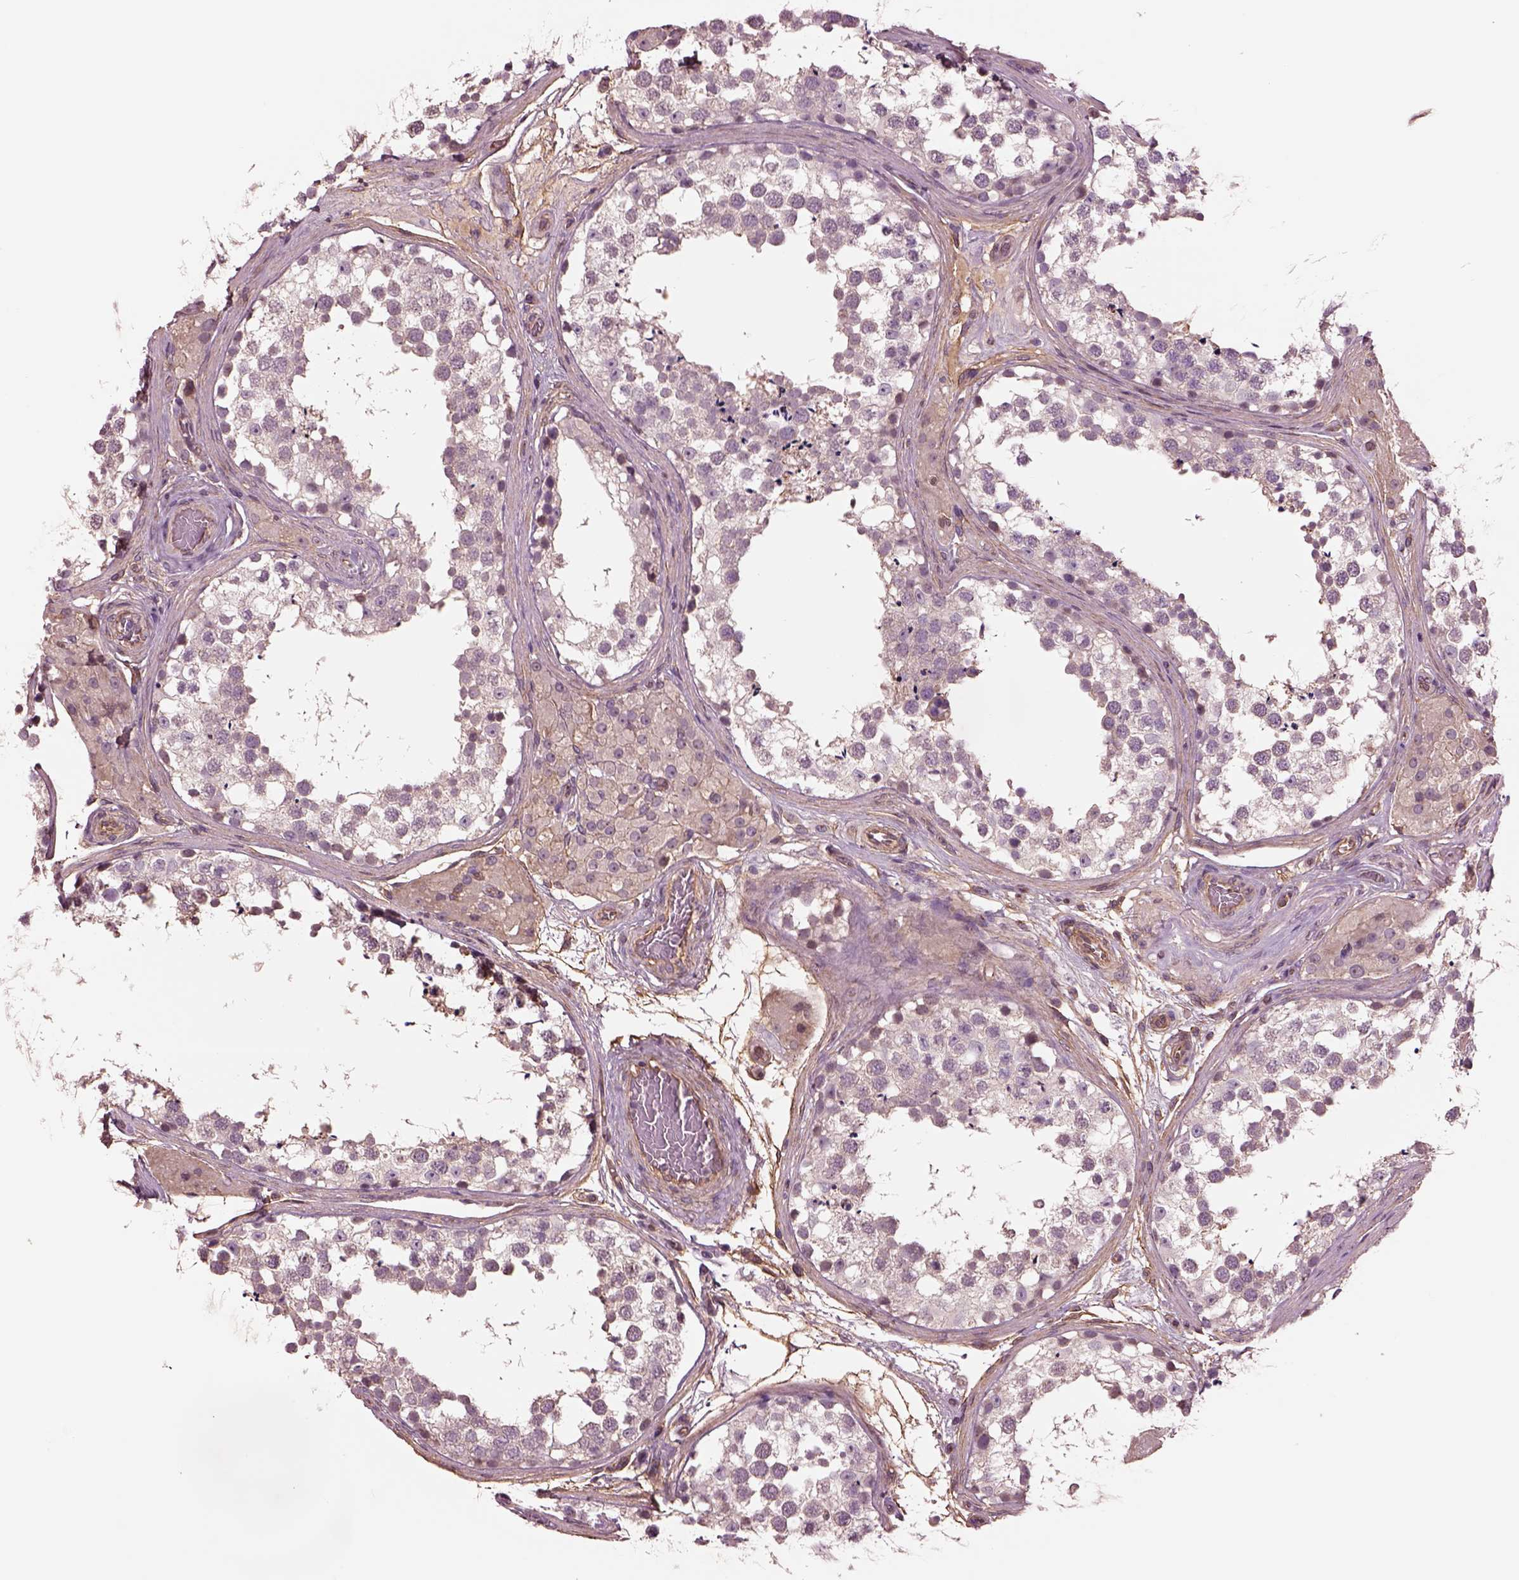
{"staining": {"intensity": "negative", "quantity": "none", "location": "none"}, "tissue": "testis", "cell_type": "Cells in seminiferous ducts", "image_type": "normal", "snomed": [{"axis": "morphology", "description": "Normal tissue, NOS"}, {"axis": "morphology", "description": "Seminoma, NOS"}, {"axis": "topography", "description": "Testis"}], "caption": "Immunohistochemistry (IHC) of unremarkable testis demonstrates no staining in cells in seminiferous ducts.", "gene": "HTR1B", "patient": {"sex": "male", "age": 65}}